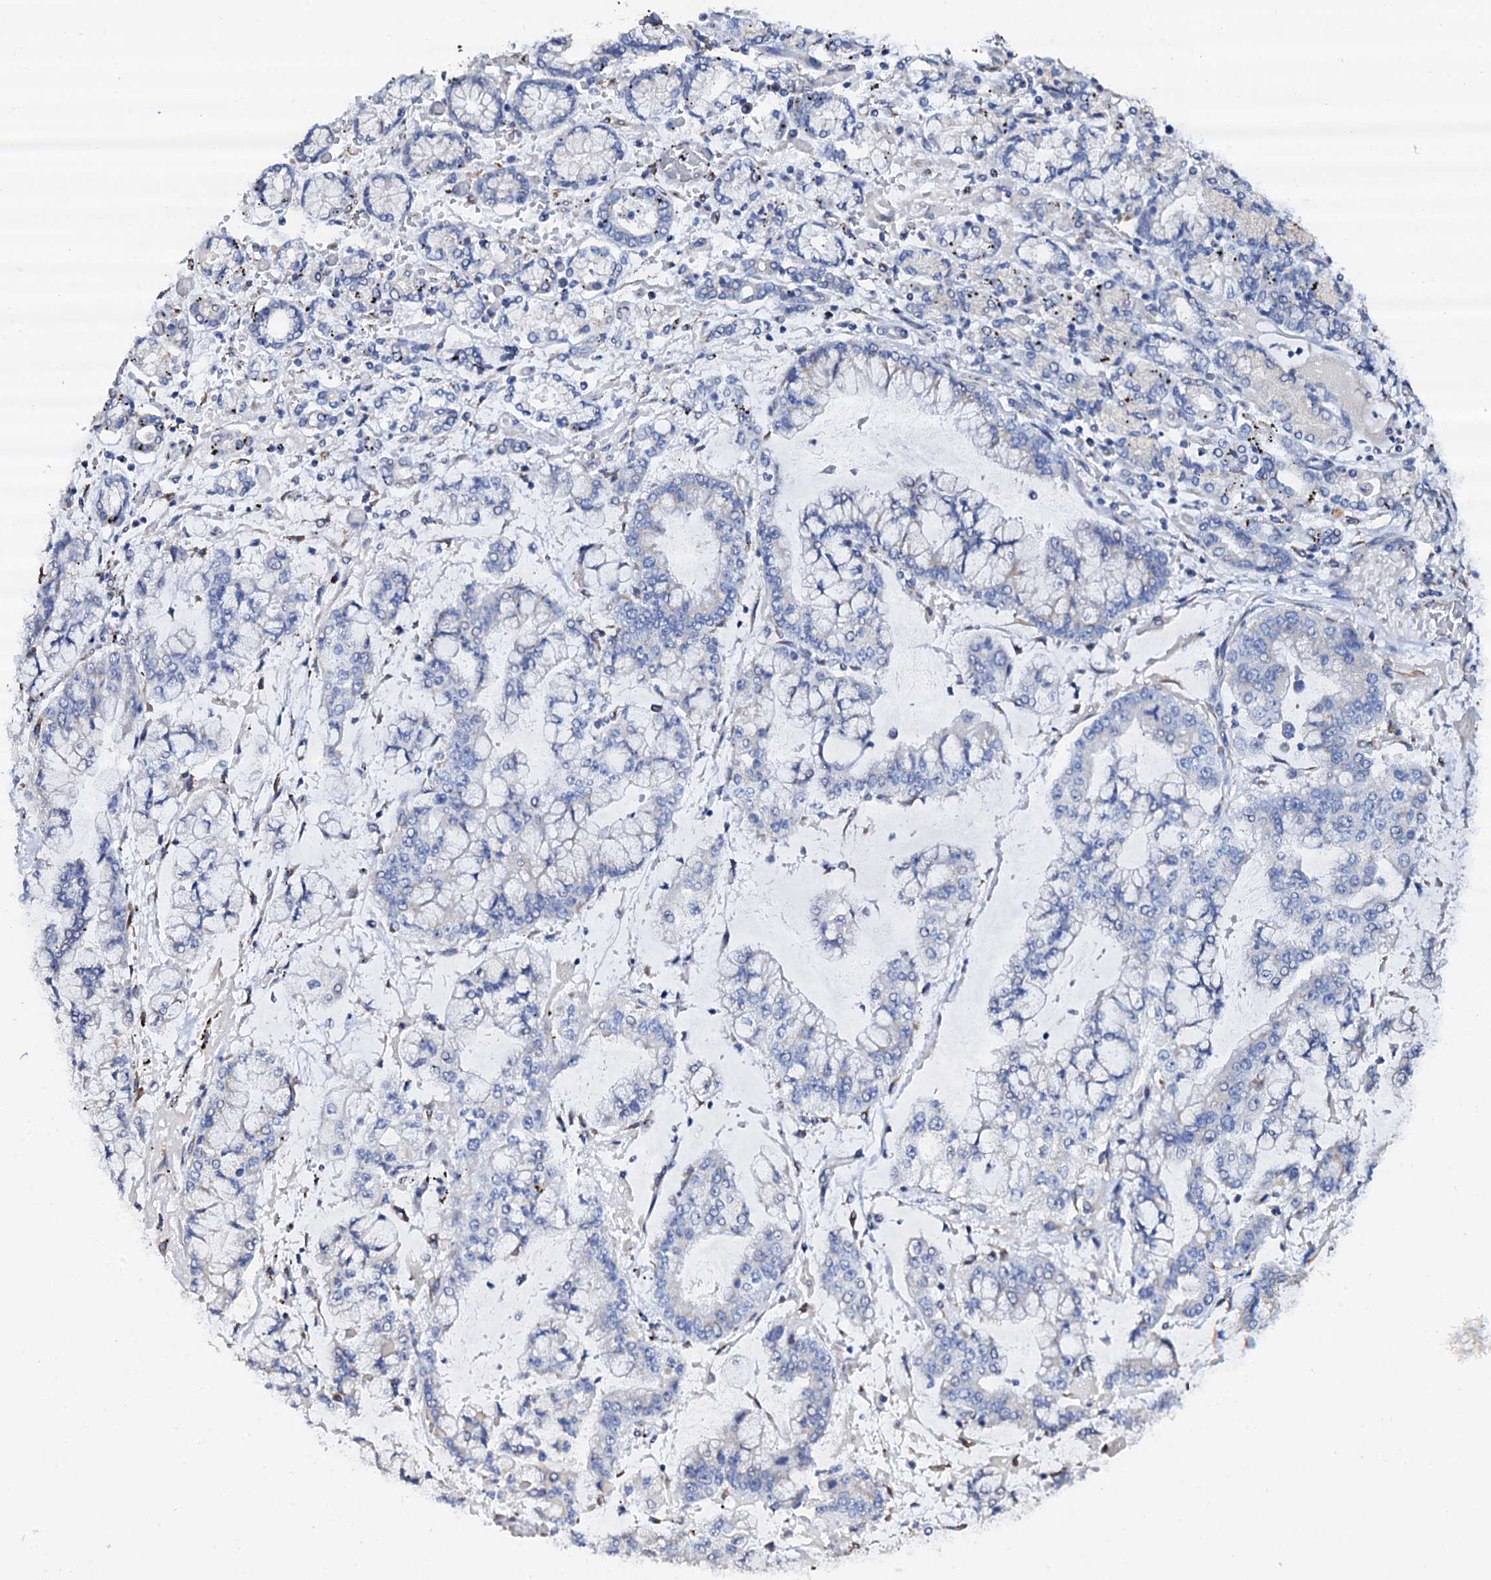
{"staining": {"intensity": "negative", "quantity": "none", "location": "none"}, "tissue": "stomach cancer", "cell_type": "Tumor cells", "image_type": "cancer", "snomed": [{"axis": "morphology", "description": "Normal tissue, NOS"}, {"axis": "morphology", "description": "Adenocarcinoma, NOS"}, {"axis": "topography", "description": "Stomach, upper"}, {"axis": "topography", "description": "Stomach"}], "caption": "There is no significant positivity in tumor cells of stomach cancer.", "gene": "AKAP3", "patient": {"sex": "male", "age": 76}}